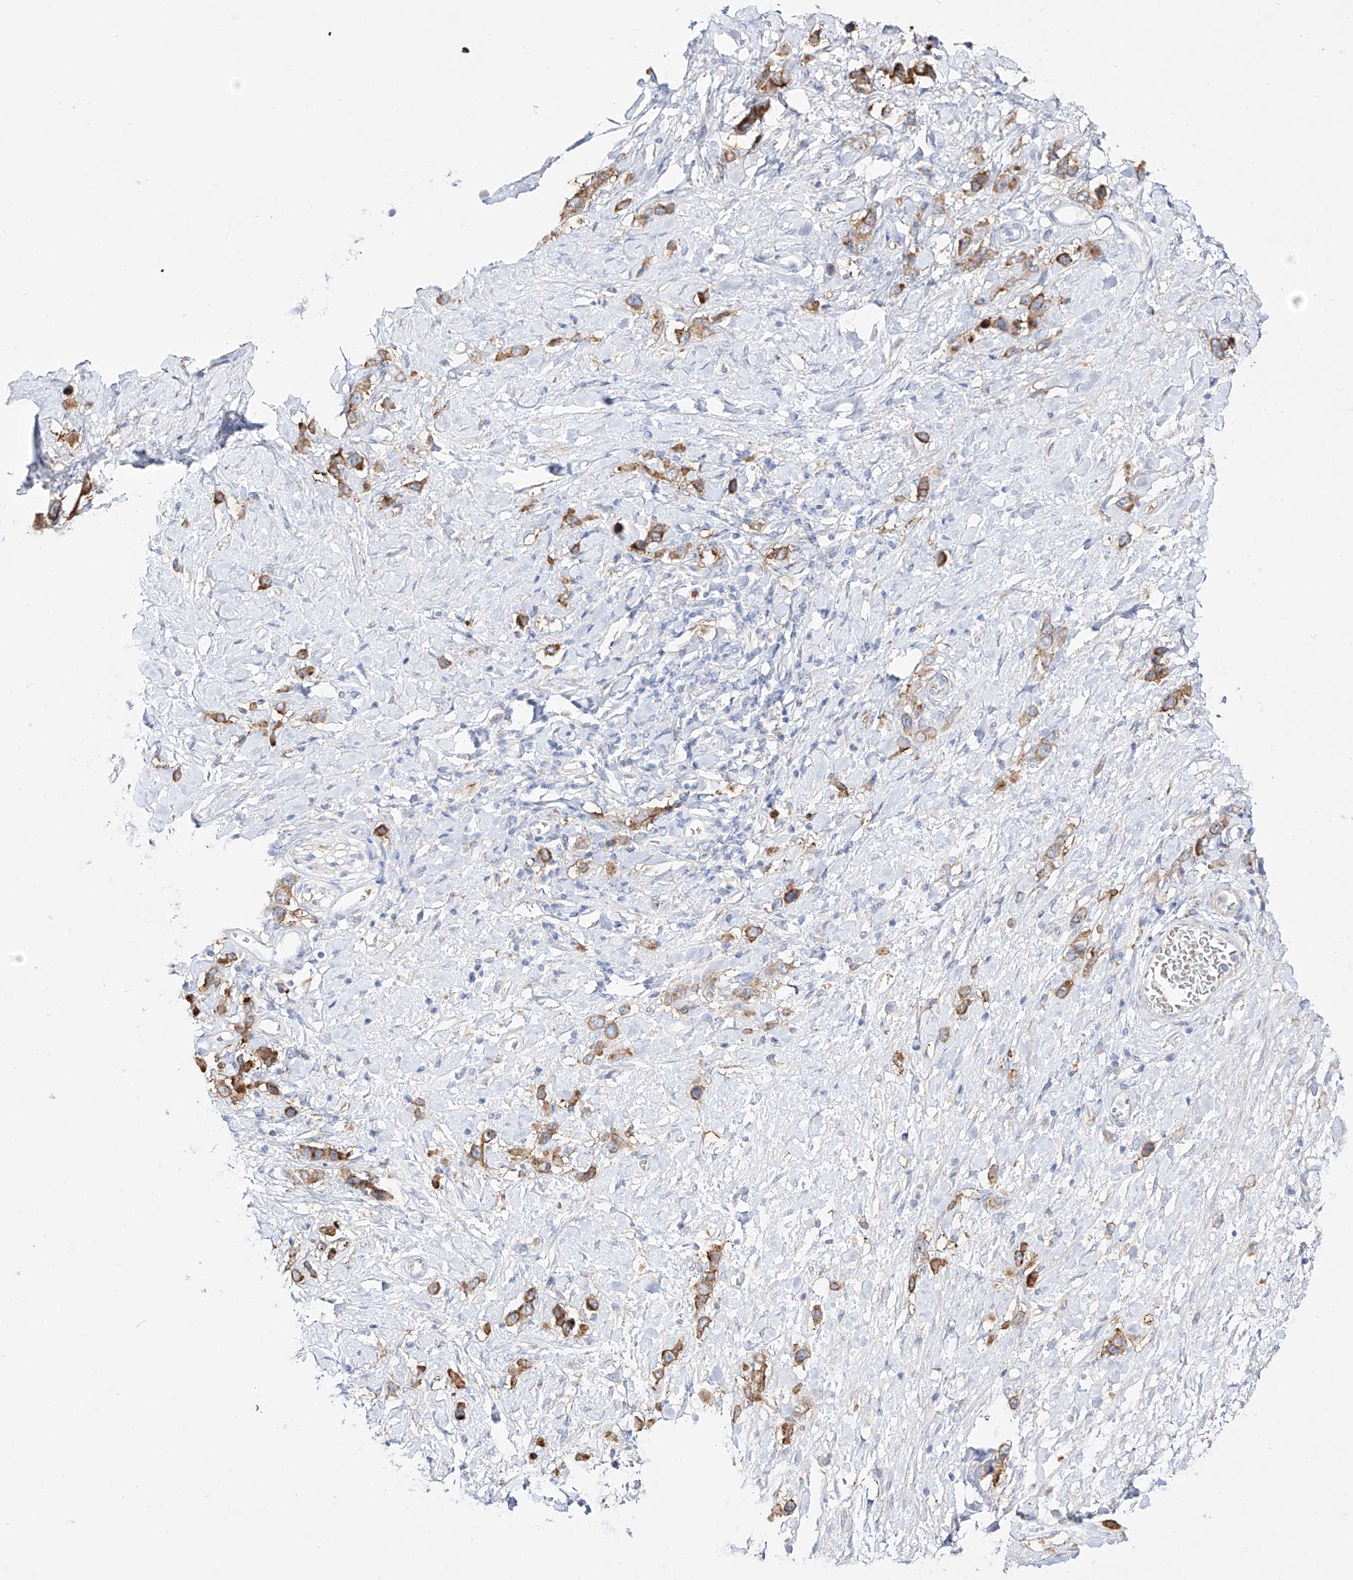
{"staining": {"intensity": "moderate", "quantity": ">75%", "location": "cytoplasmic/membranous"}, "tissue": "stomach cancer", "cell_type": "Tumor cells", "image_type": "cancer", "snomed": [{"axis": "morphology", "description": "Adenocarcinoma, NOS"}, {"axis": "topography", "description": "Stomach"}], "caption": "The photomicrograph reveals immunohistochemical staining of adenocarcinoma (stomach). There is moderate cytoplasmic/membranous positivity is identified in about >75% of tumor cells.", "gene": "ZGRF1", "patient": {"sex": "female", "age": 65}}